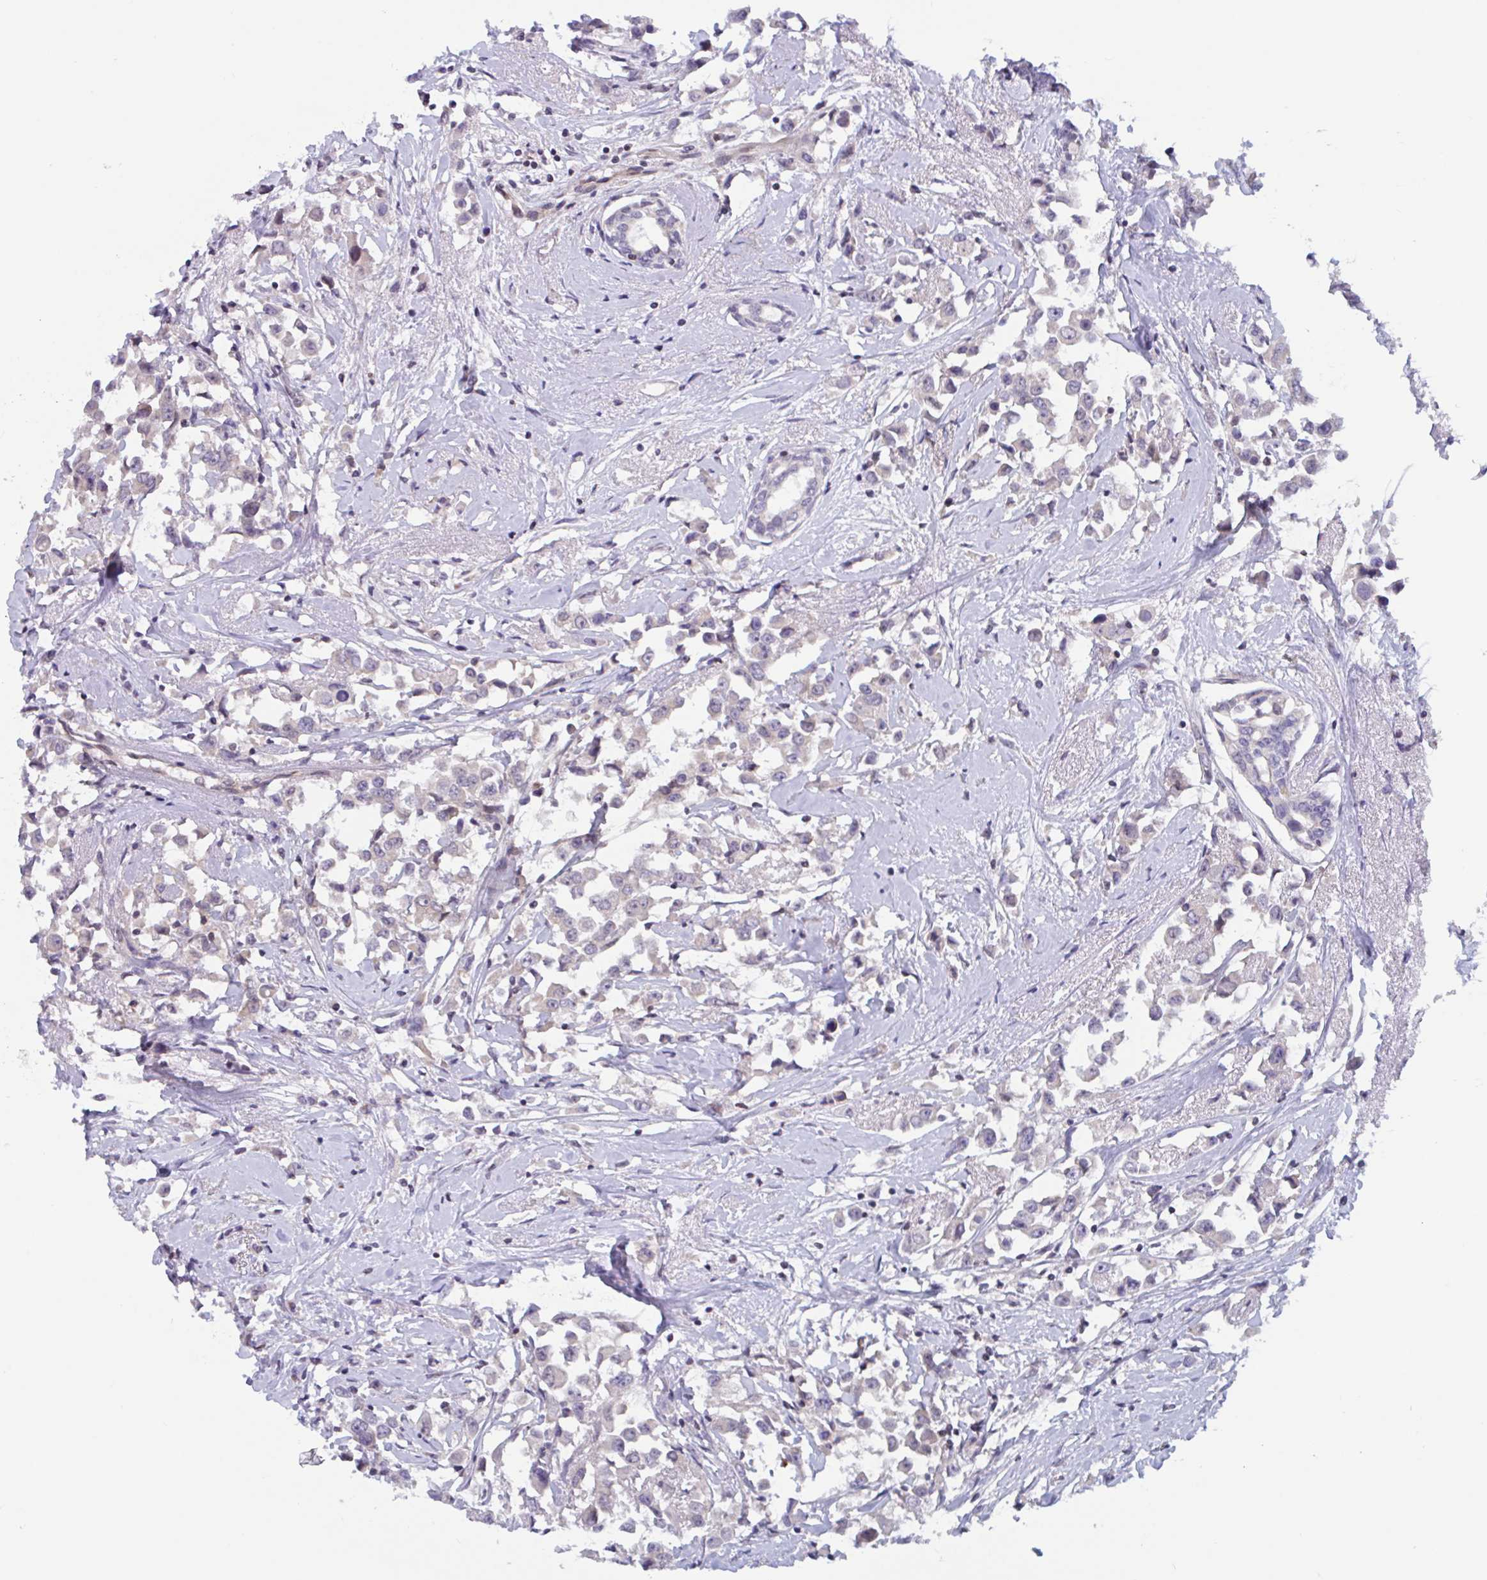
{"staining": {"intensity": "negative", "quantity": "none", "location": "none"}, "tissue": "breast cancer", "cell_type": "Tumor cells", "image_type": "cancer", "snomed": [{"axis": "morphology", "description": "Duct carcinoma"}, {"axis": "topography", "description": "Breast"}], "caption": "Immunohistochemistry photomicrograph of neoplastic tissue: human breast cancer stained with DAB exhibits no significant protein expression in tumor cells.", "gene": "SNX11", "patient": {"sex": "female", "age": 61}}